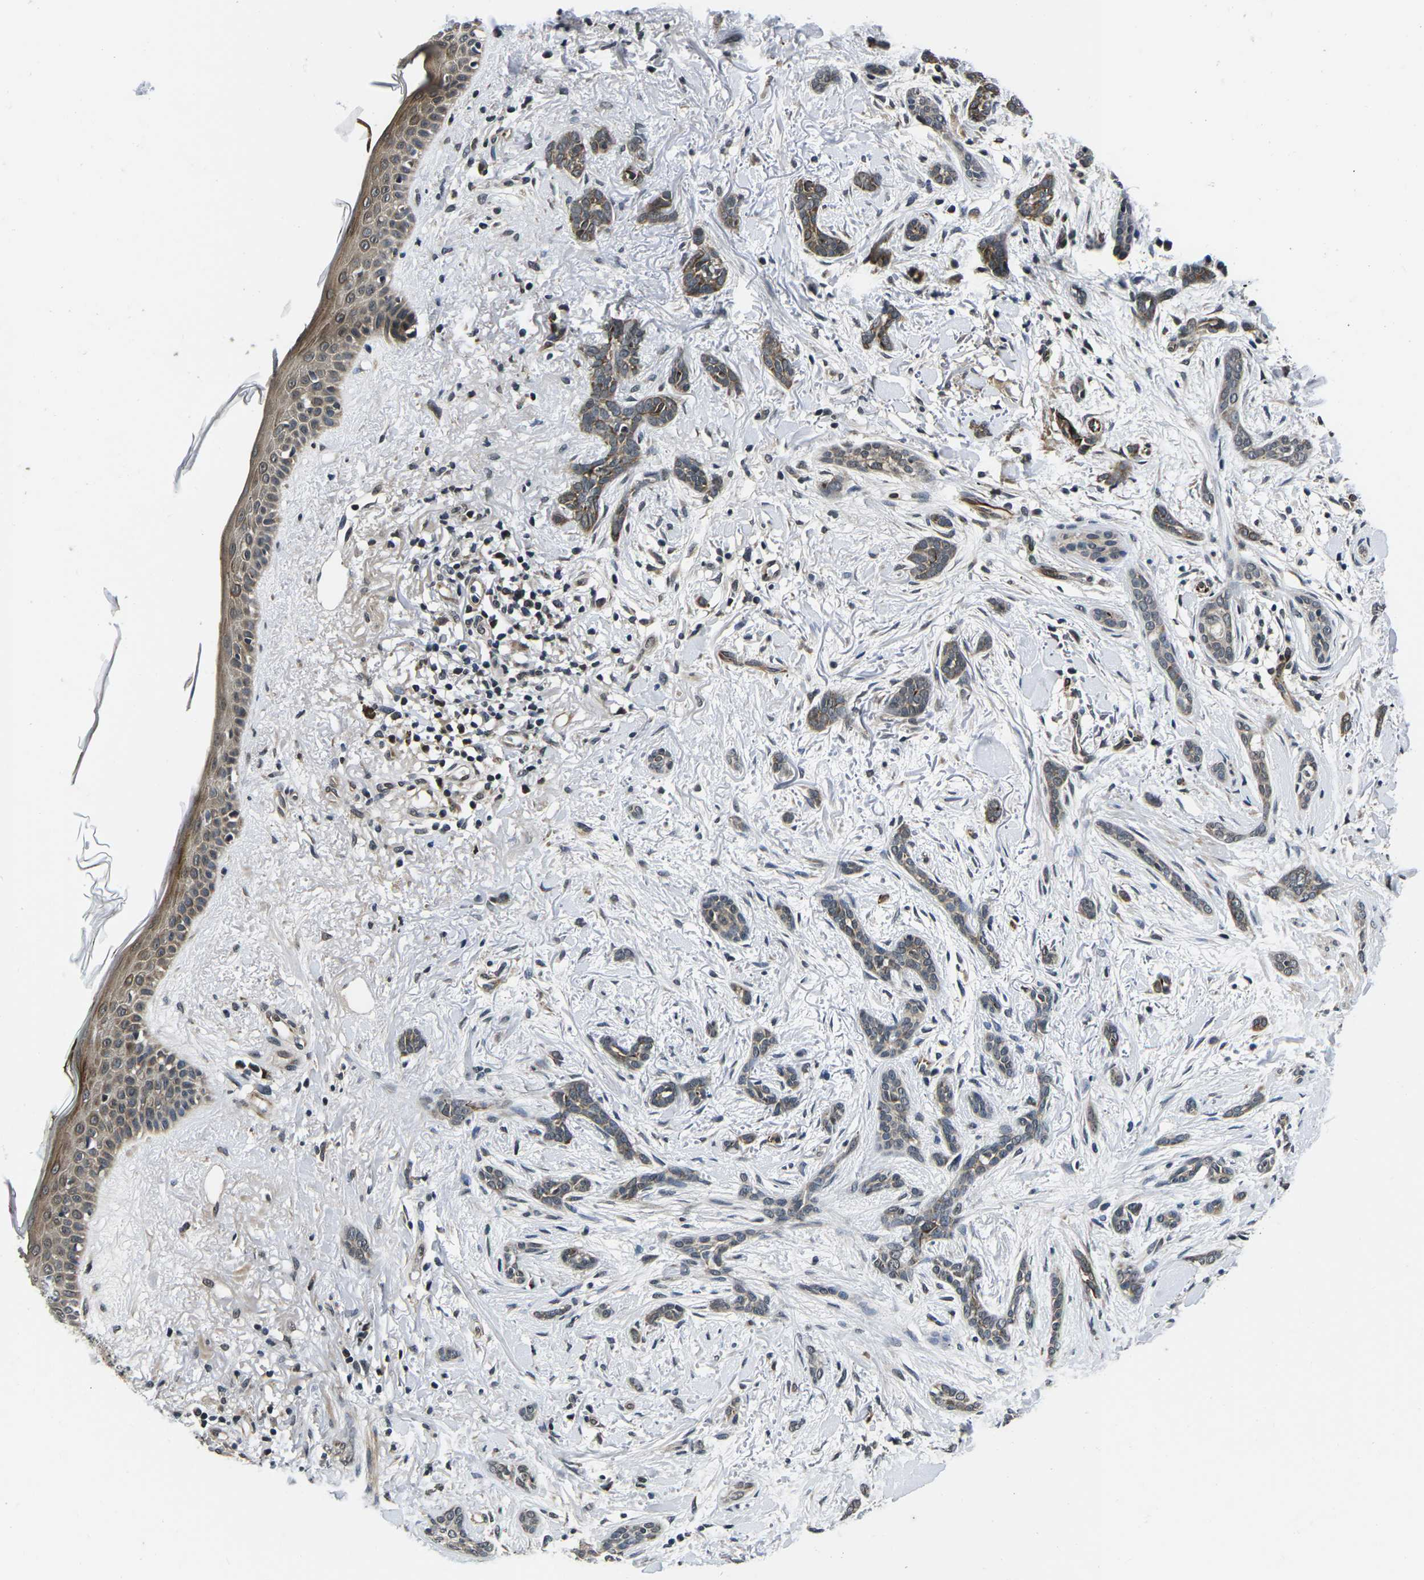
{"staining": {"intensity": "weak", "quantity": ">75%", "location": "cytoplasmic/membranous"}, "tissue": "skin cancer", "cell_type": "Tumor cells", "image_type": "cancer", "snomed": [{"axis": "morphology", "description": "Basal cell carcinoma"}, {"axis": "morphology", "description": "Adnexal tumor, benign"}, {"axis": "topography", "description": "Skin"}], "caption": "The histopathology image demonstrates a brown stain indicating the presence of a protein in the cytoplasmic/membranous of tumor cells in skin benign adnexal tumor.", "gene": "CCNE1", "patient": {"sex": "female", "age": 42}}